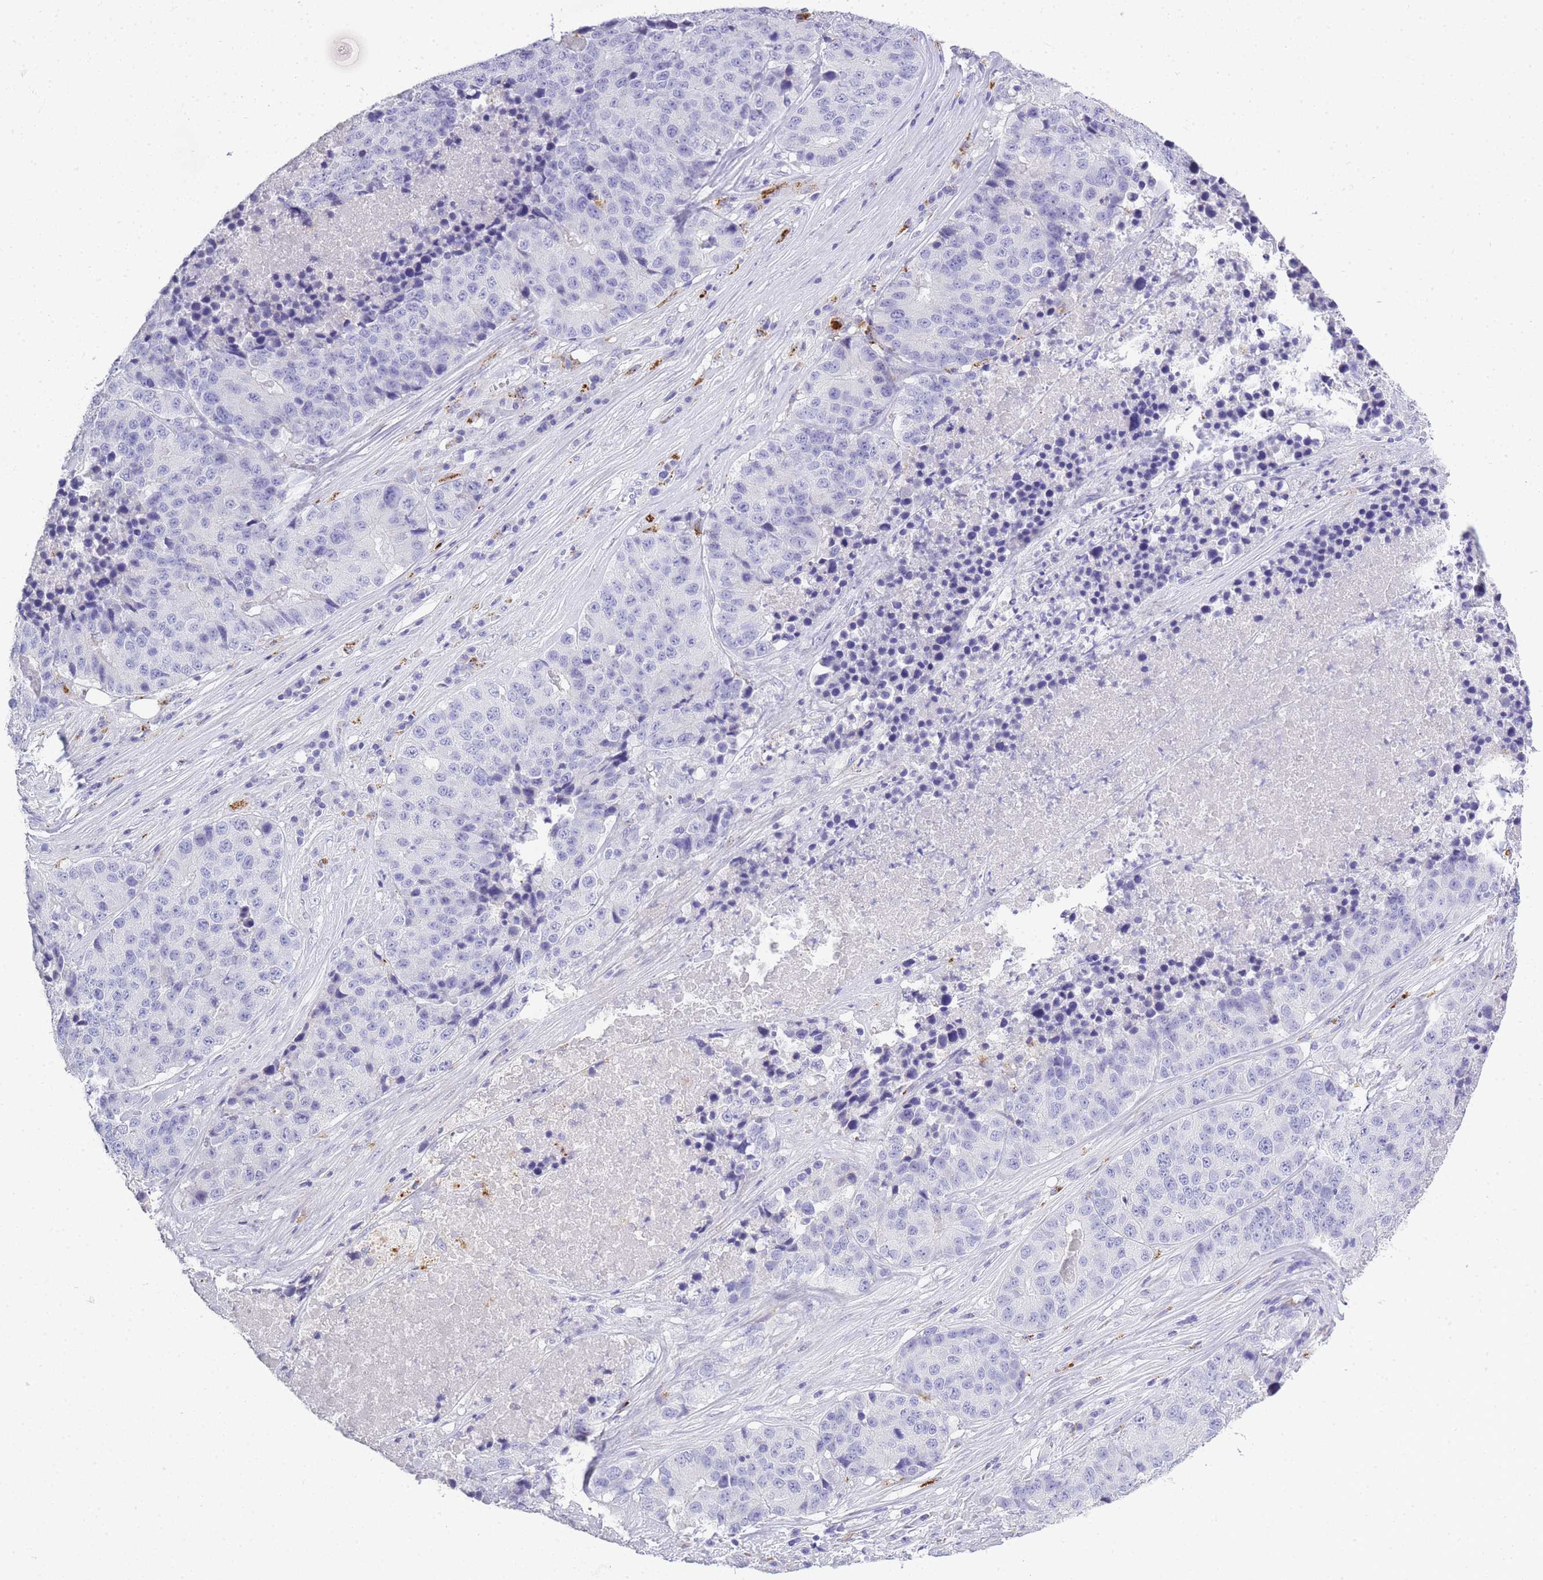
{"staining": {"intensity": "negative", "quantity": "none", "location": "none"}, "tissue": "stomach cancer", "cell_type": "Tumor cells", "image_type": "cancer", "snomed": [{"axis": "morphology", "description": "Adenocarcinoma, NOS"}, {"axis": "topography", "description": "Stomach"}], "caption": "DAB immunohistochemical staining of human stomach cancer (adenocarcinoma) displays no significant staining in tumor cells.", "gene": "RHO", "patient": {"sex": "male", "age": 71}}